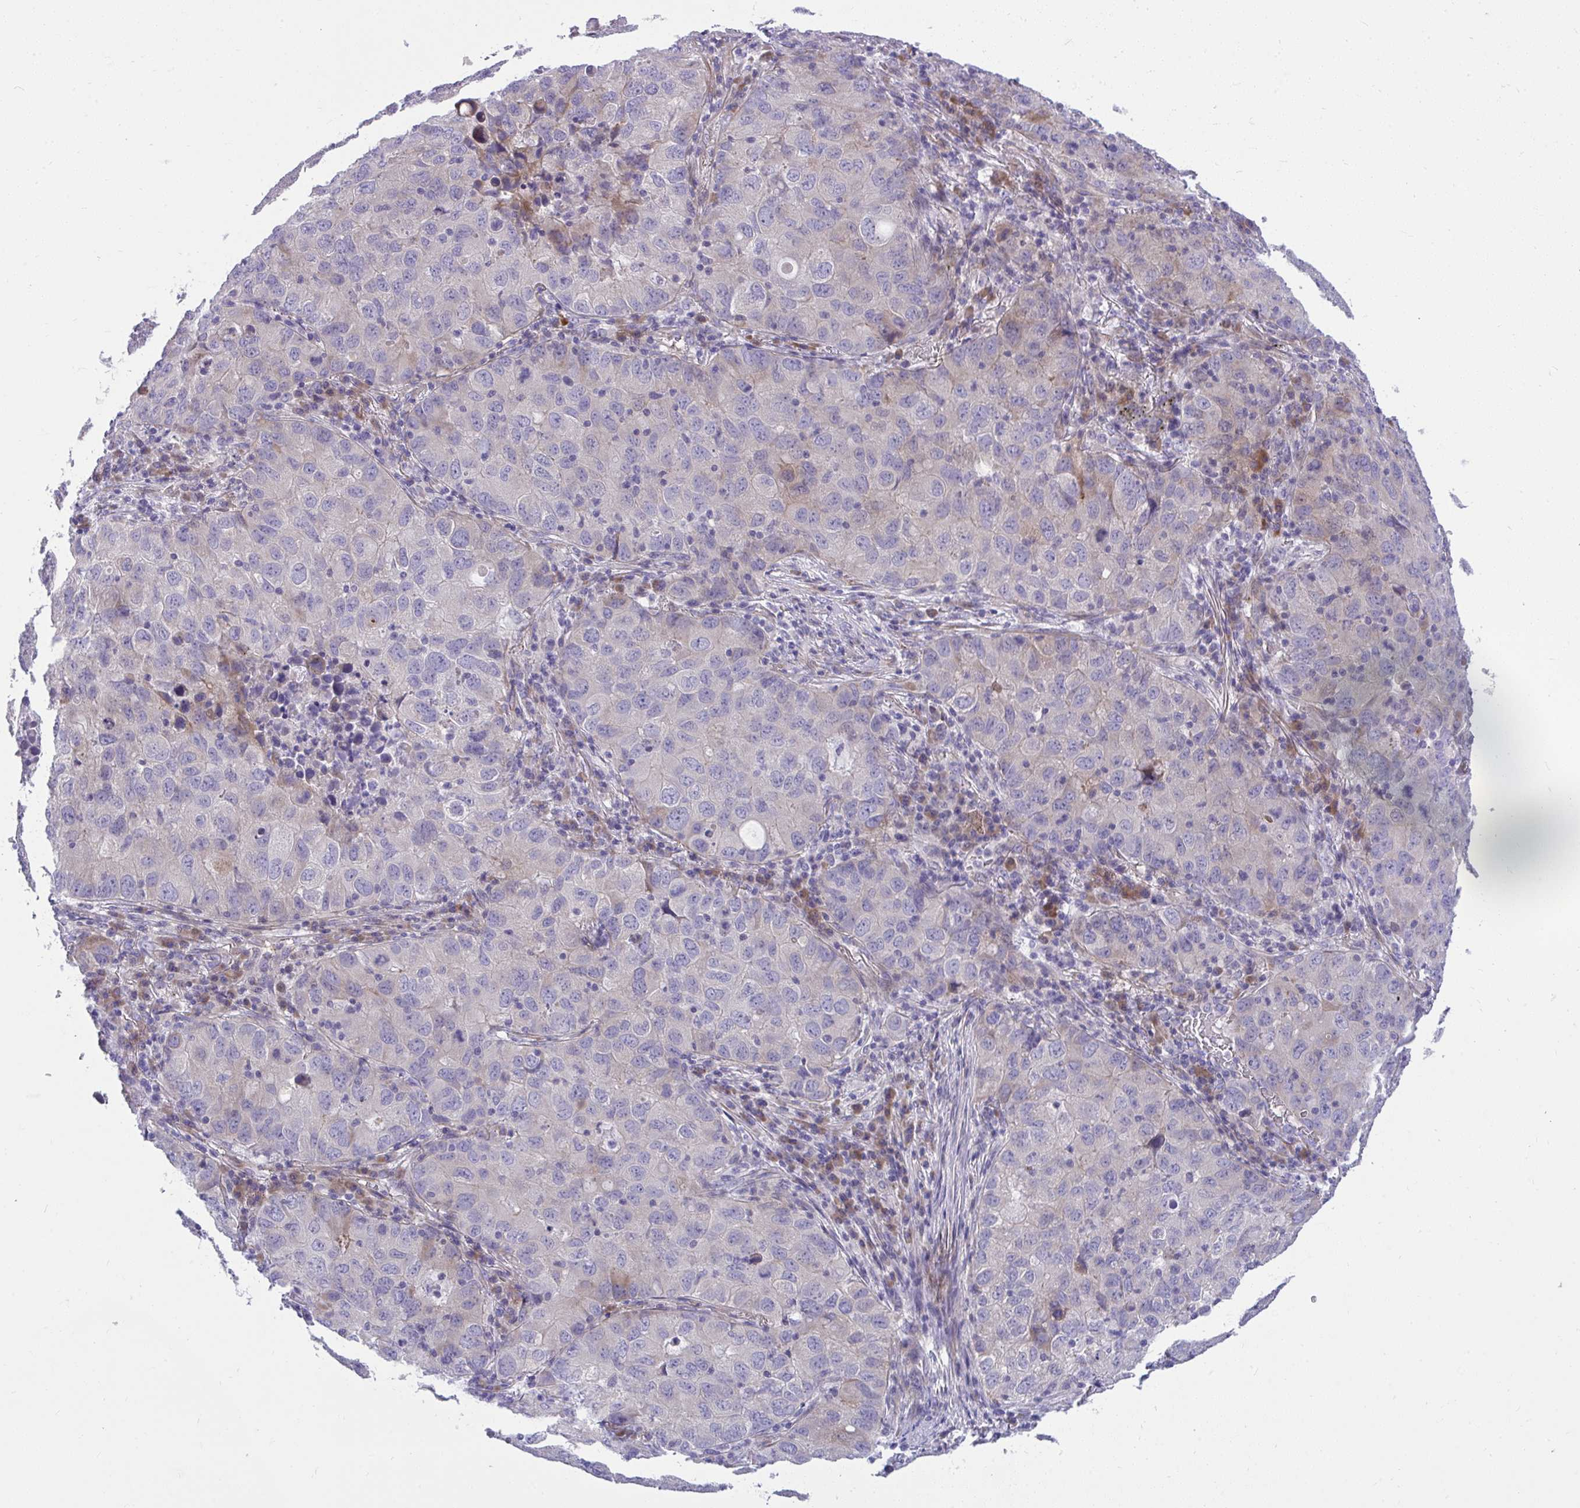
{"staining": {"intensity": "negative", "quantity": "none", "location": "none"}, "tissue": "lung cancer", "cell_type": "Tumor cells", "image_type": "cancer", "snomed": [{"axis": "morphology", "description": "Normal morphology"}, {"axis": "morphology", "description": "Adenocarcinoma, NOS"}, {"axis": "topography", "description": "Lymph node"}, {"axis": "topography", "description": "Lung"}], "caption": "This is a micrograph of immunohistochemistry staining of lung adenocarcinoma, which shows no staining in tumor cells. (DAB (3,3'-diaminobenzidine) IHC visualized using brightfield microscopy, high magnification).", "gene": "PIGZ", "patient": {"sex": "female", "age": 51}}